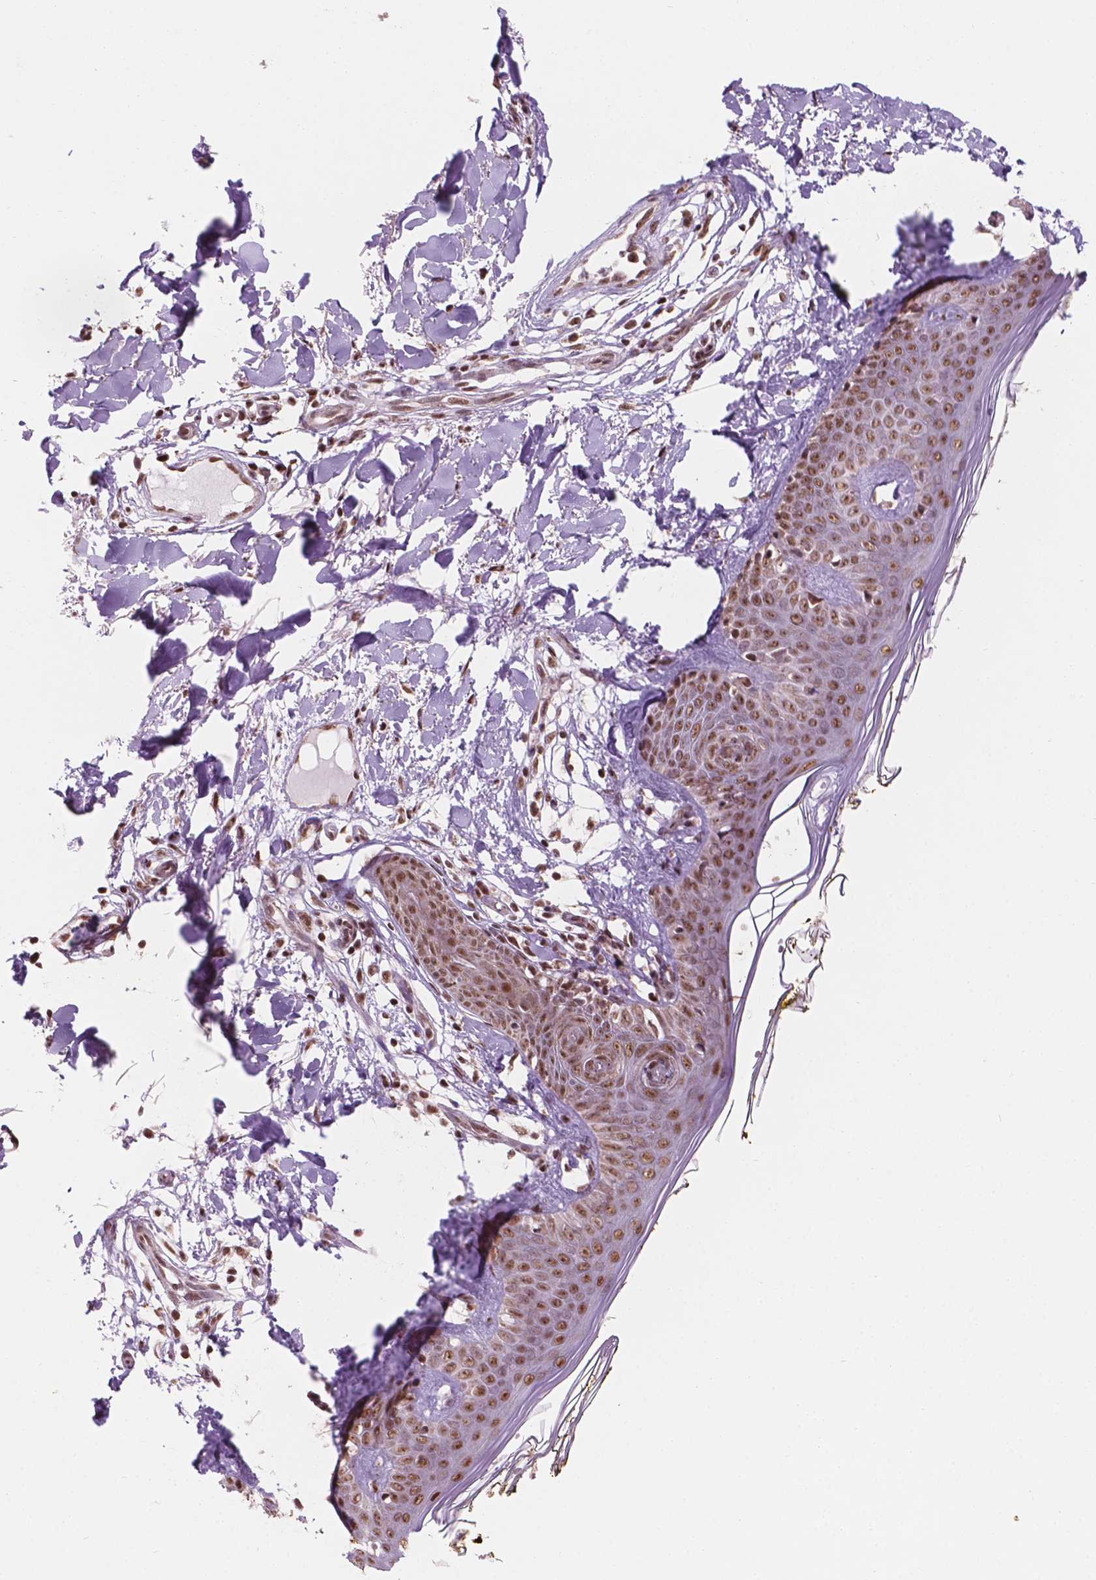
{"staining": {"intensity": "strong", "quantity": ">75%", "location": "cytoplasmic/membranous,nuclear"}, "tissue": "skin", "cell_type": "Fibroblasts", "image_type": "normal", "snomed": [{"axis": "morphology", "description": "Normal tissue, NOS"}, {"axis": "topography", "description": "Skin"}], "caption": "Benign skin was stained to show a protein in brown. There is high levels of strong cytoplasmic/membranous,nuclear positivity in about >75% of fibroblasts.", "gene": "NDUFA10", "patient": {"sex": "female", "age": 34}}